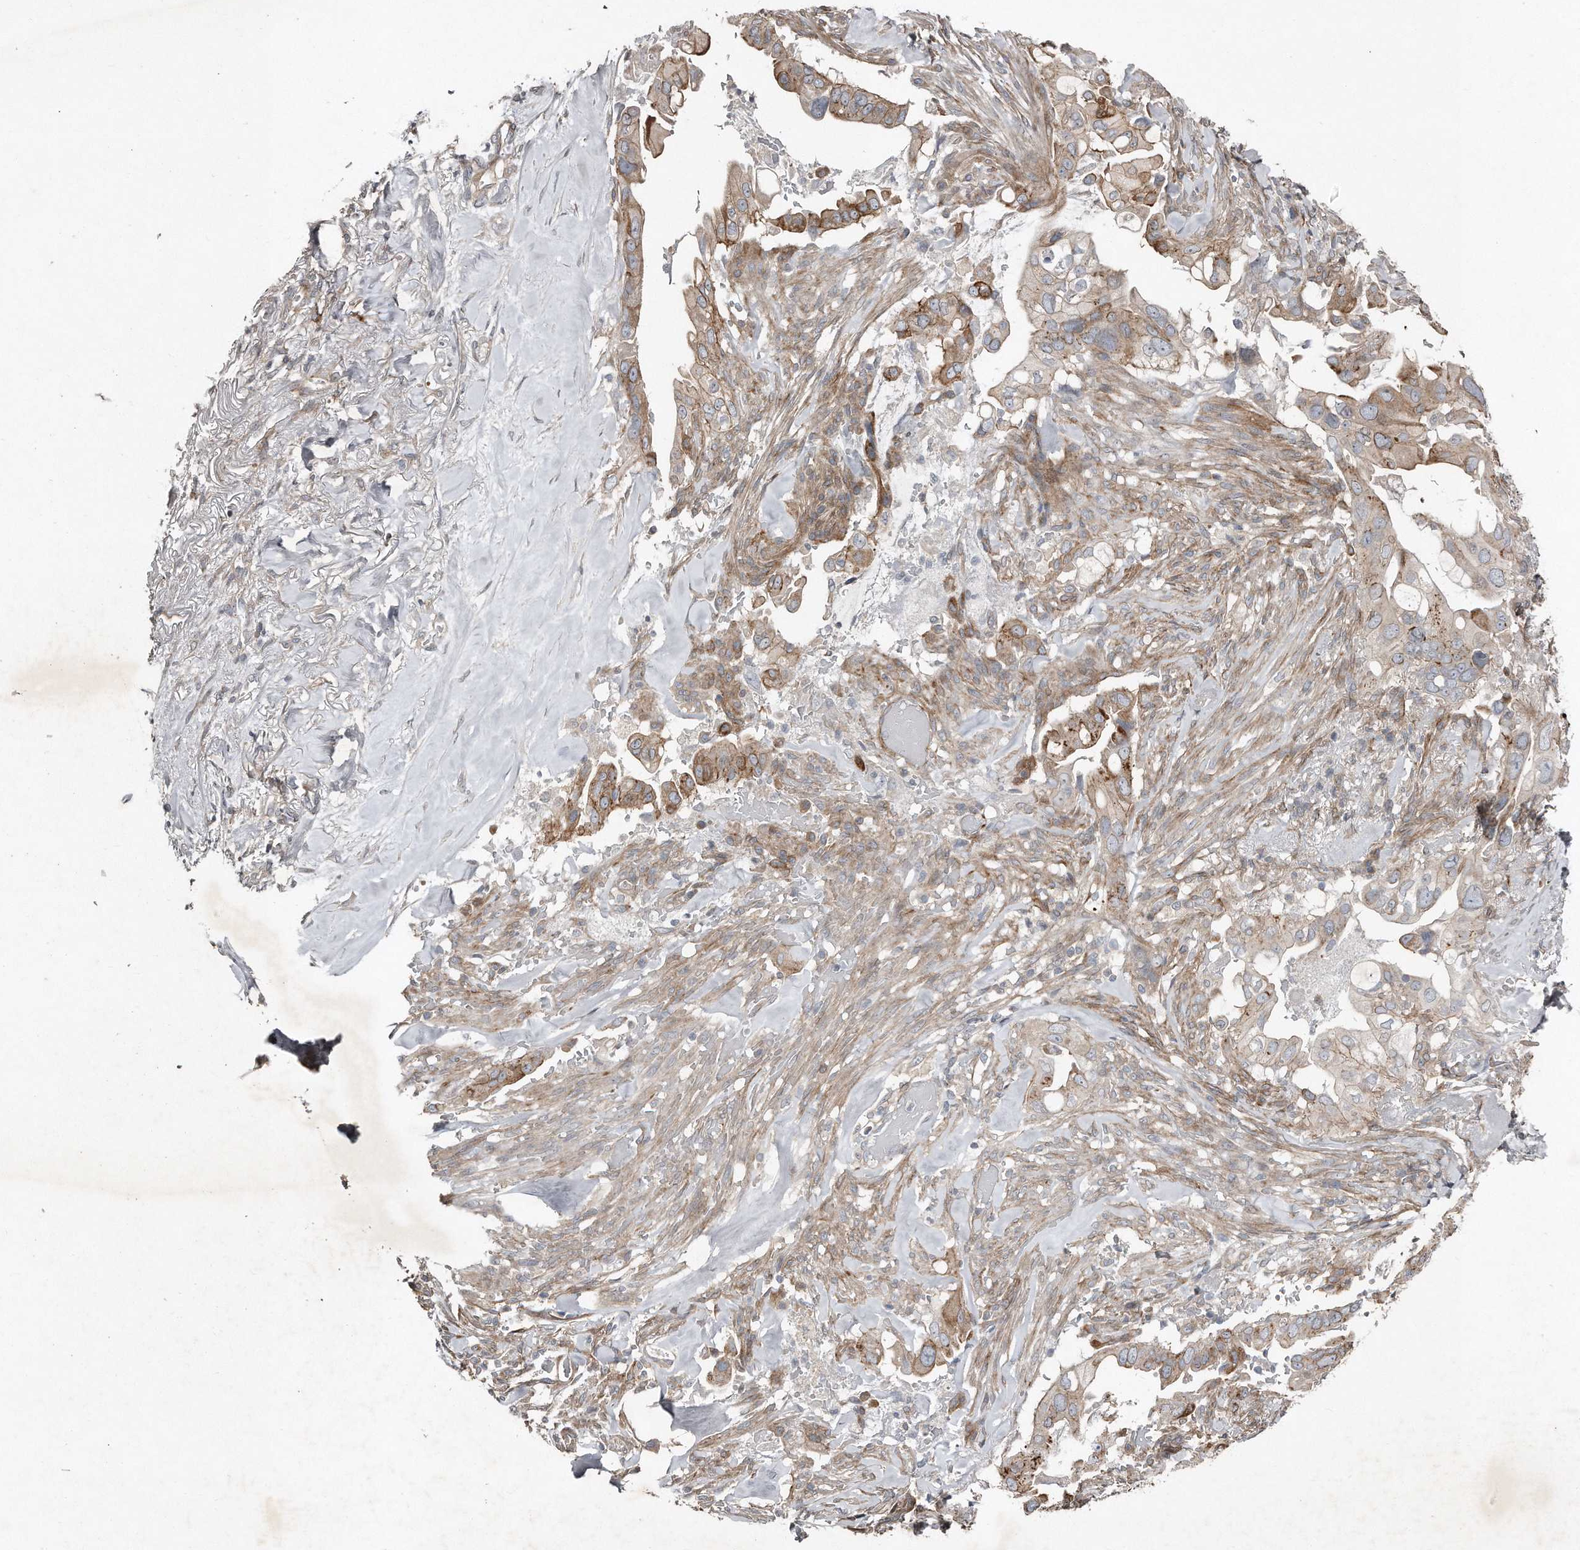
{"staining": {"intensity": "moderate", "quantity": "<25%", "location": "cytoplasmic/membranous"}, "tissue": "pancreatic cancer", "cell_type": "Tumor cells", "image_type": "cancer", "snomed": [{"axis": "morphology", "description": "Inflammation, NOS"}, {"axis": "morphology", "description": "Adenocarcinoma, NOS"}, {"axis": "topography", "description": "Pancreas"}], "caption": "Immunohistochemistry (IHC) of human pancreatic cancer (adenocarcinoma) displays low levels of moderate cytoplasmic/membranous positivity in approximately <25% of tumor cells. Nuclei are stained in blue.", "gene": "SNAP47", "patient": {"sex": "female", "age": 56}}